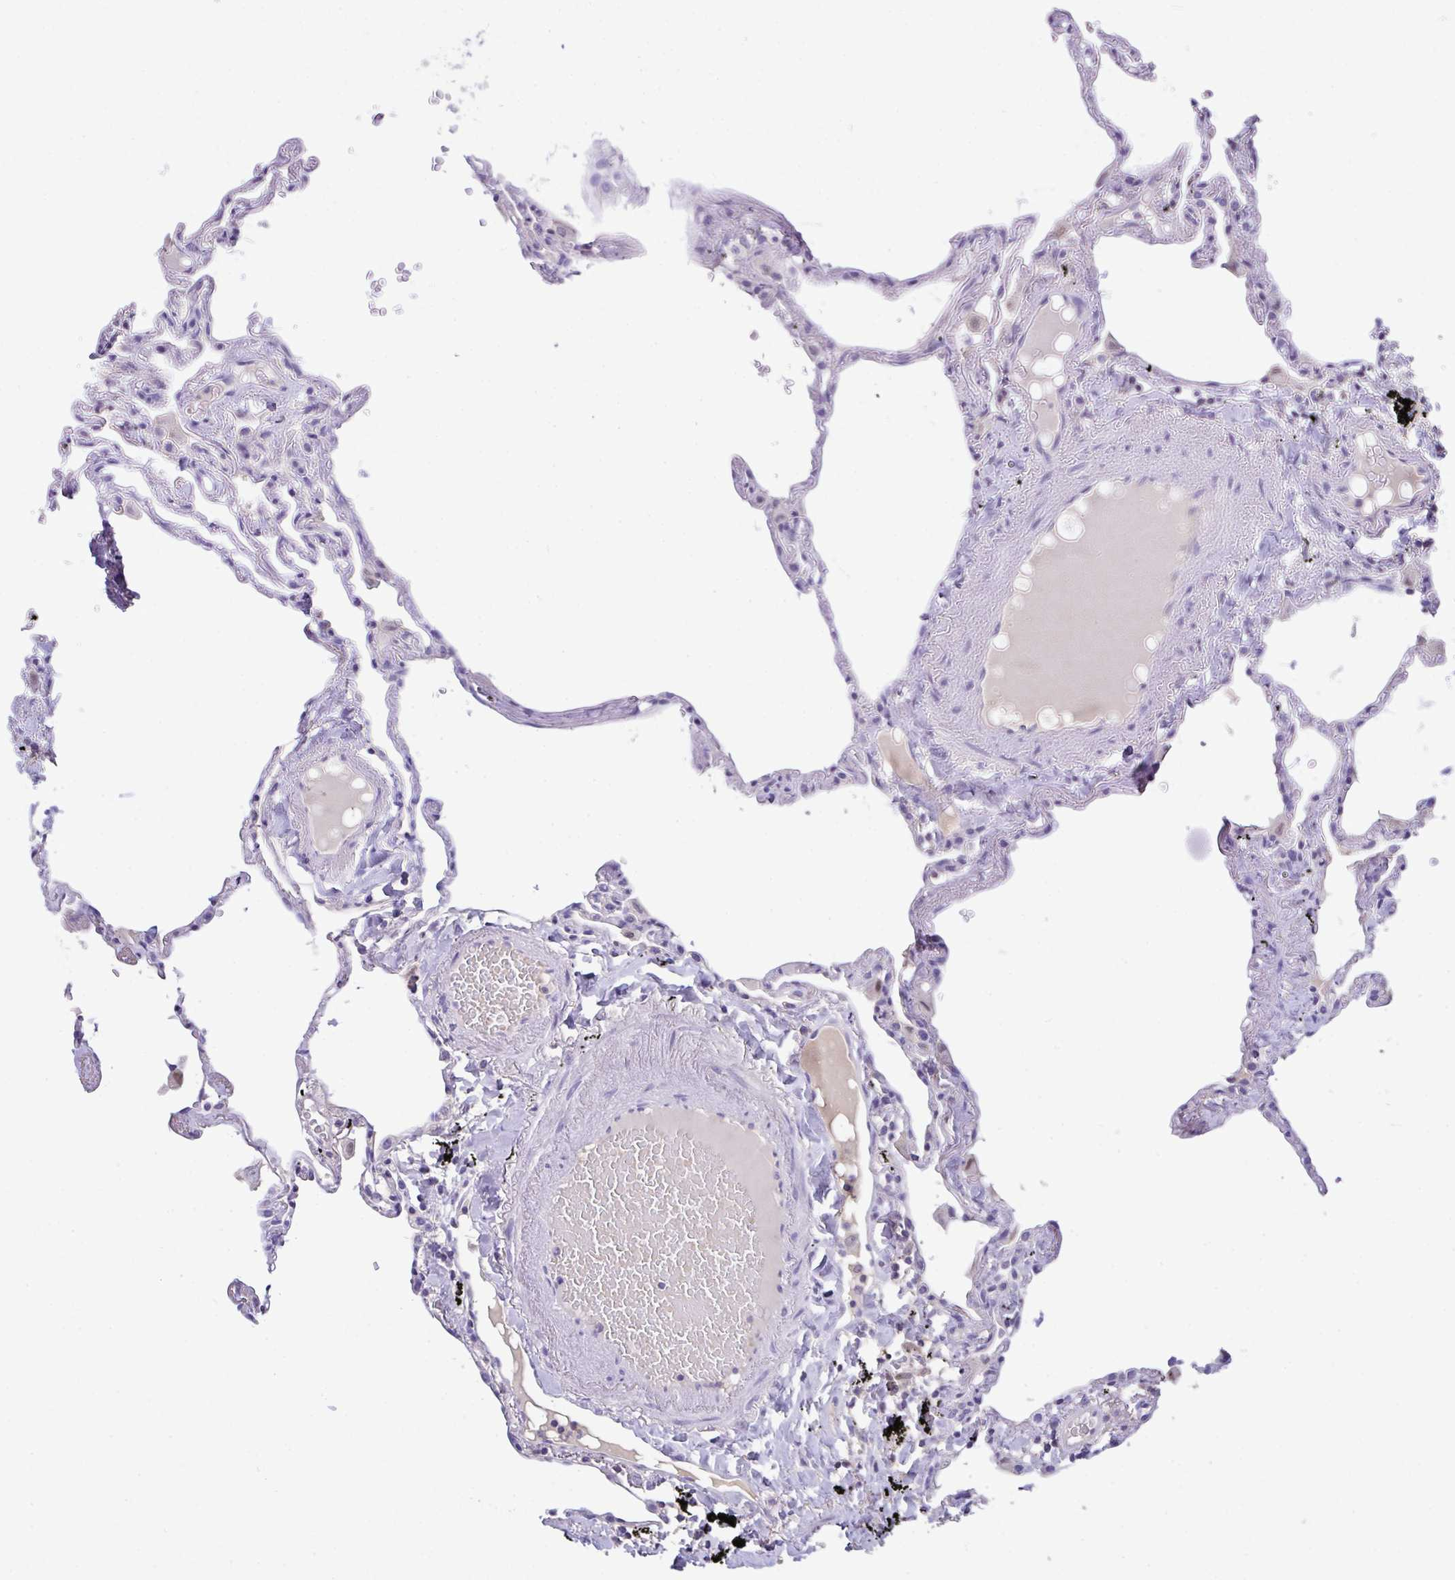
{"staining": {"intensity": "negative", "quantity": "none", "location": "none"}, "tissue": "lung", "cell_type": "Alveolar cells", "image_type": "normal", "snomed": [{"axis": "morphology", "description": "Normal tissue, NOS"}, {"axis": "topography", "description": "Lung"}], "caption": "A micrograph of lung stained for a protein exhibits no brown staining in alveolar cells. The staining was performed using DAB (3,3'-diaminobenzidine) to visualize the protein expression in brown, while the nuclei were stained in blue with hematoxylin (Magnification: 20x).", "gene": "CA10", "patient": {"sex": "female", "age": 67}}